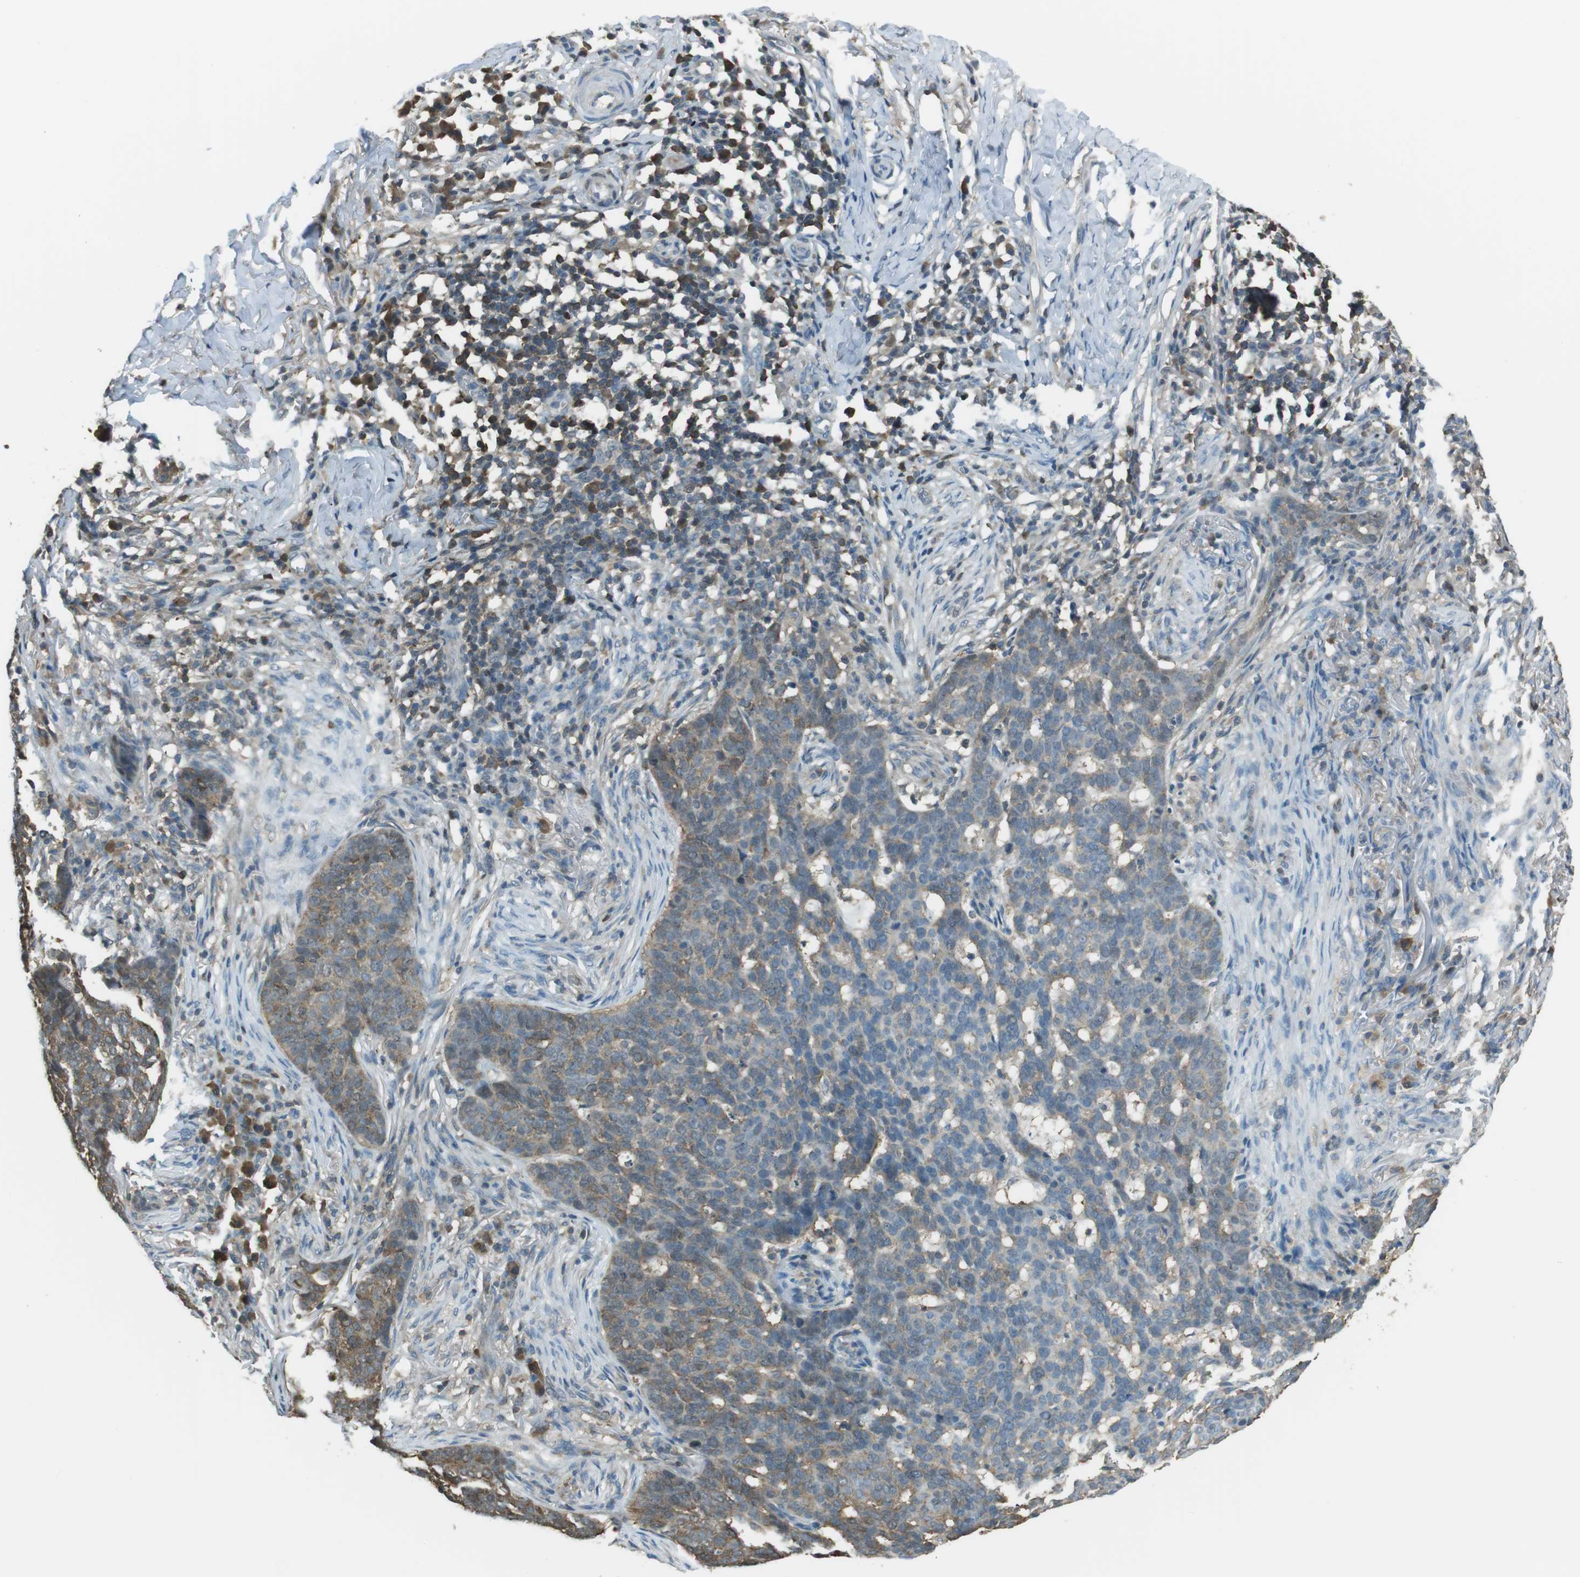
{"staining": {"intensity": "weak", "quantity": "<25%", "location": "cytoplasmic/membranous,nuclear"}, "tissue": "skin cancer", "cell_type": "Tumor cells", "image_type": "cancer", "snomed": [{"axis": "morphology", "description": "Basal cell carcinoma"}, {"axis": "topography", "description": "Skin"}], "caption": "A micrograph of human skin cancer (basal cell carcinoma) is negative for staining in tumor cells.", "gene": "TWSG1", "patient": {"sex": "male", "age": 85}}